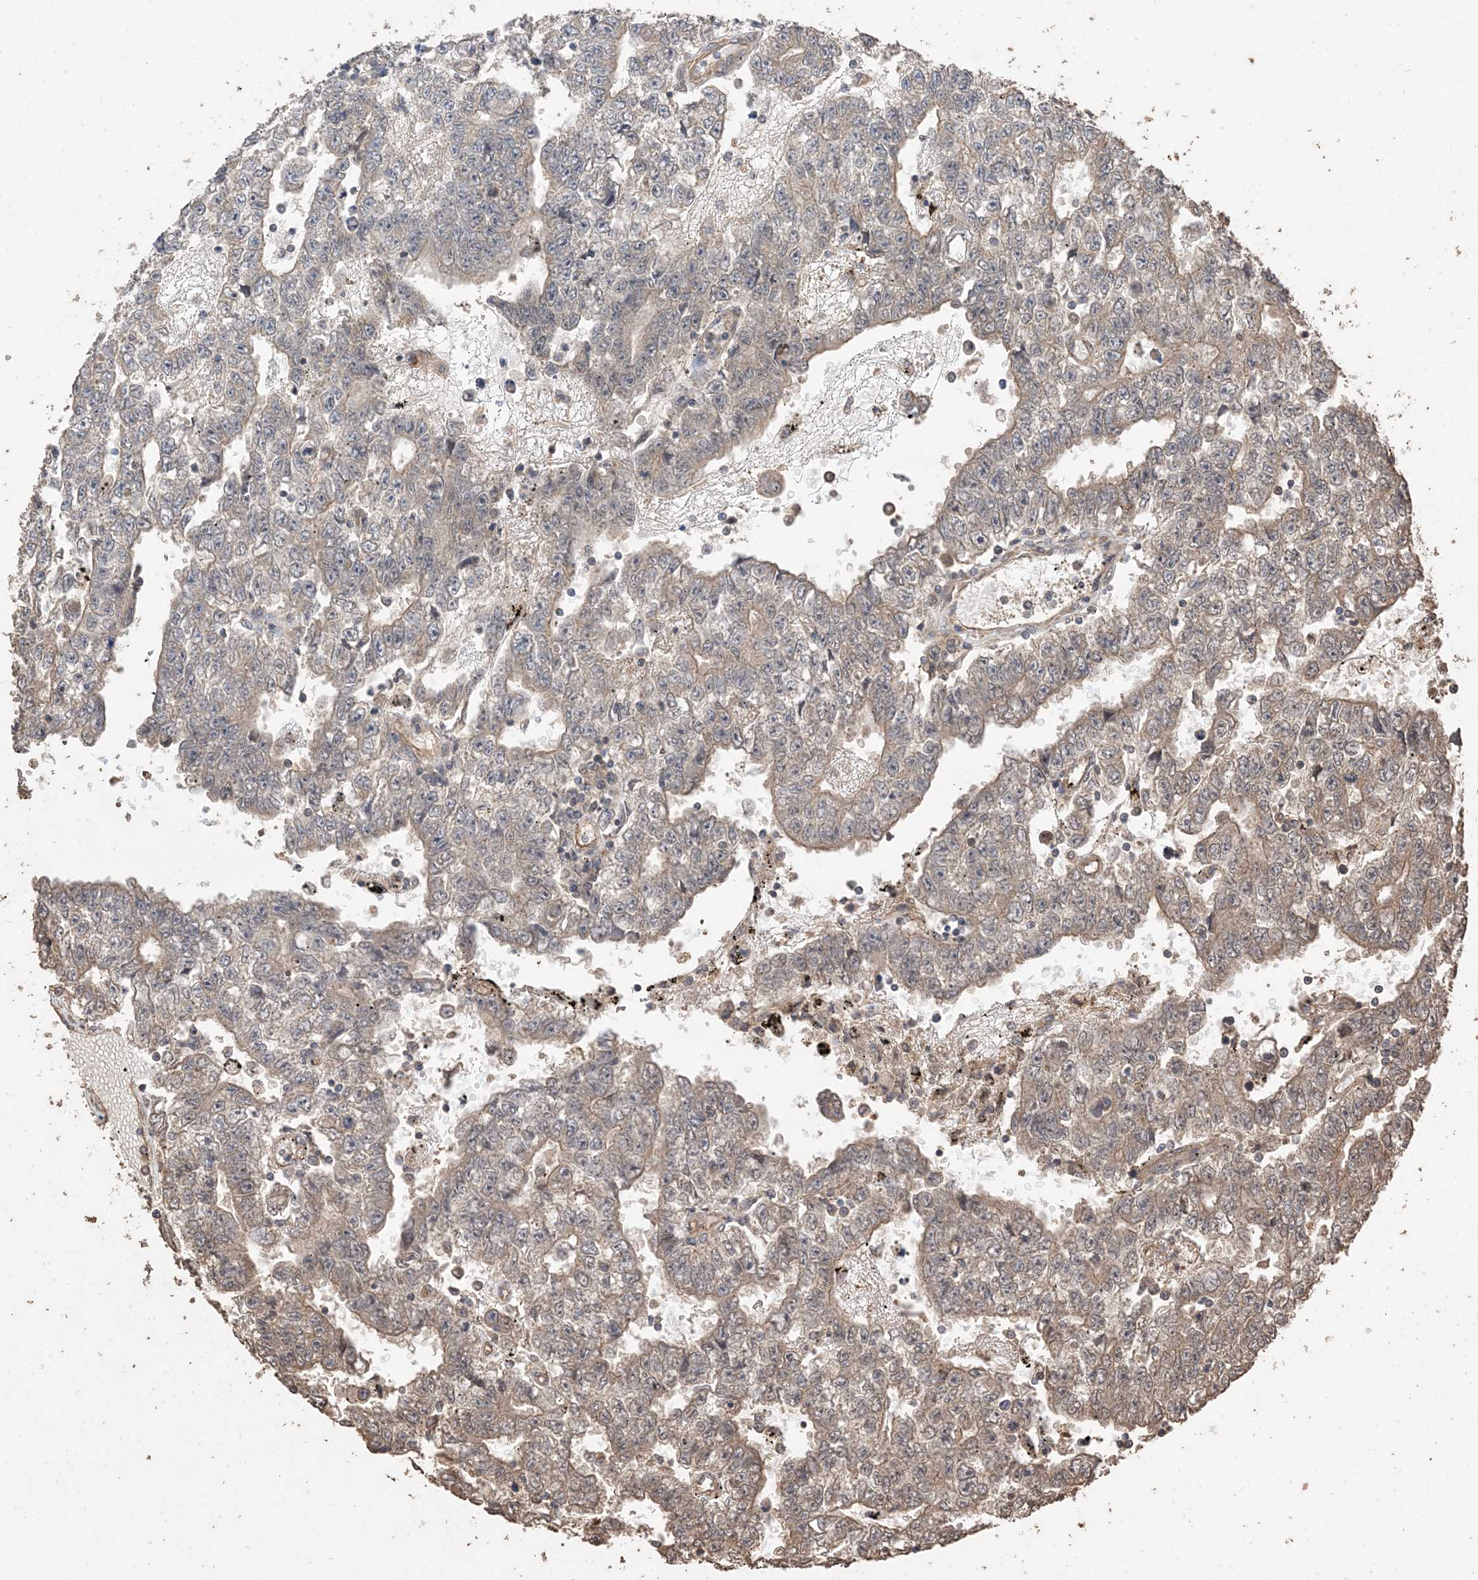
{"staining": {"intensity": "moderate", "quantity": "25%-75%", "location": "cytoplasmic/membranous"}, "tissue": "testis cancer", "cell_type": "Tumor cells", "image_type": "cancer", "snomed": [{"axis": "morphology", "description": "Carcinoma, Embryonal, NOS"}, {"axis": "topography", "description": "Testis"}], "caption": "This is an image of immunohistochemistry (IHC) staining of testis embryonal carcinoma, which shows moderate staining in the cytoplasmic/membranous of tumor cells.", "gene": "ZKSCAN5", "patient": {"sex": "male", "age": 25}}